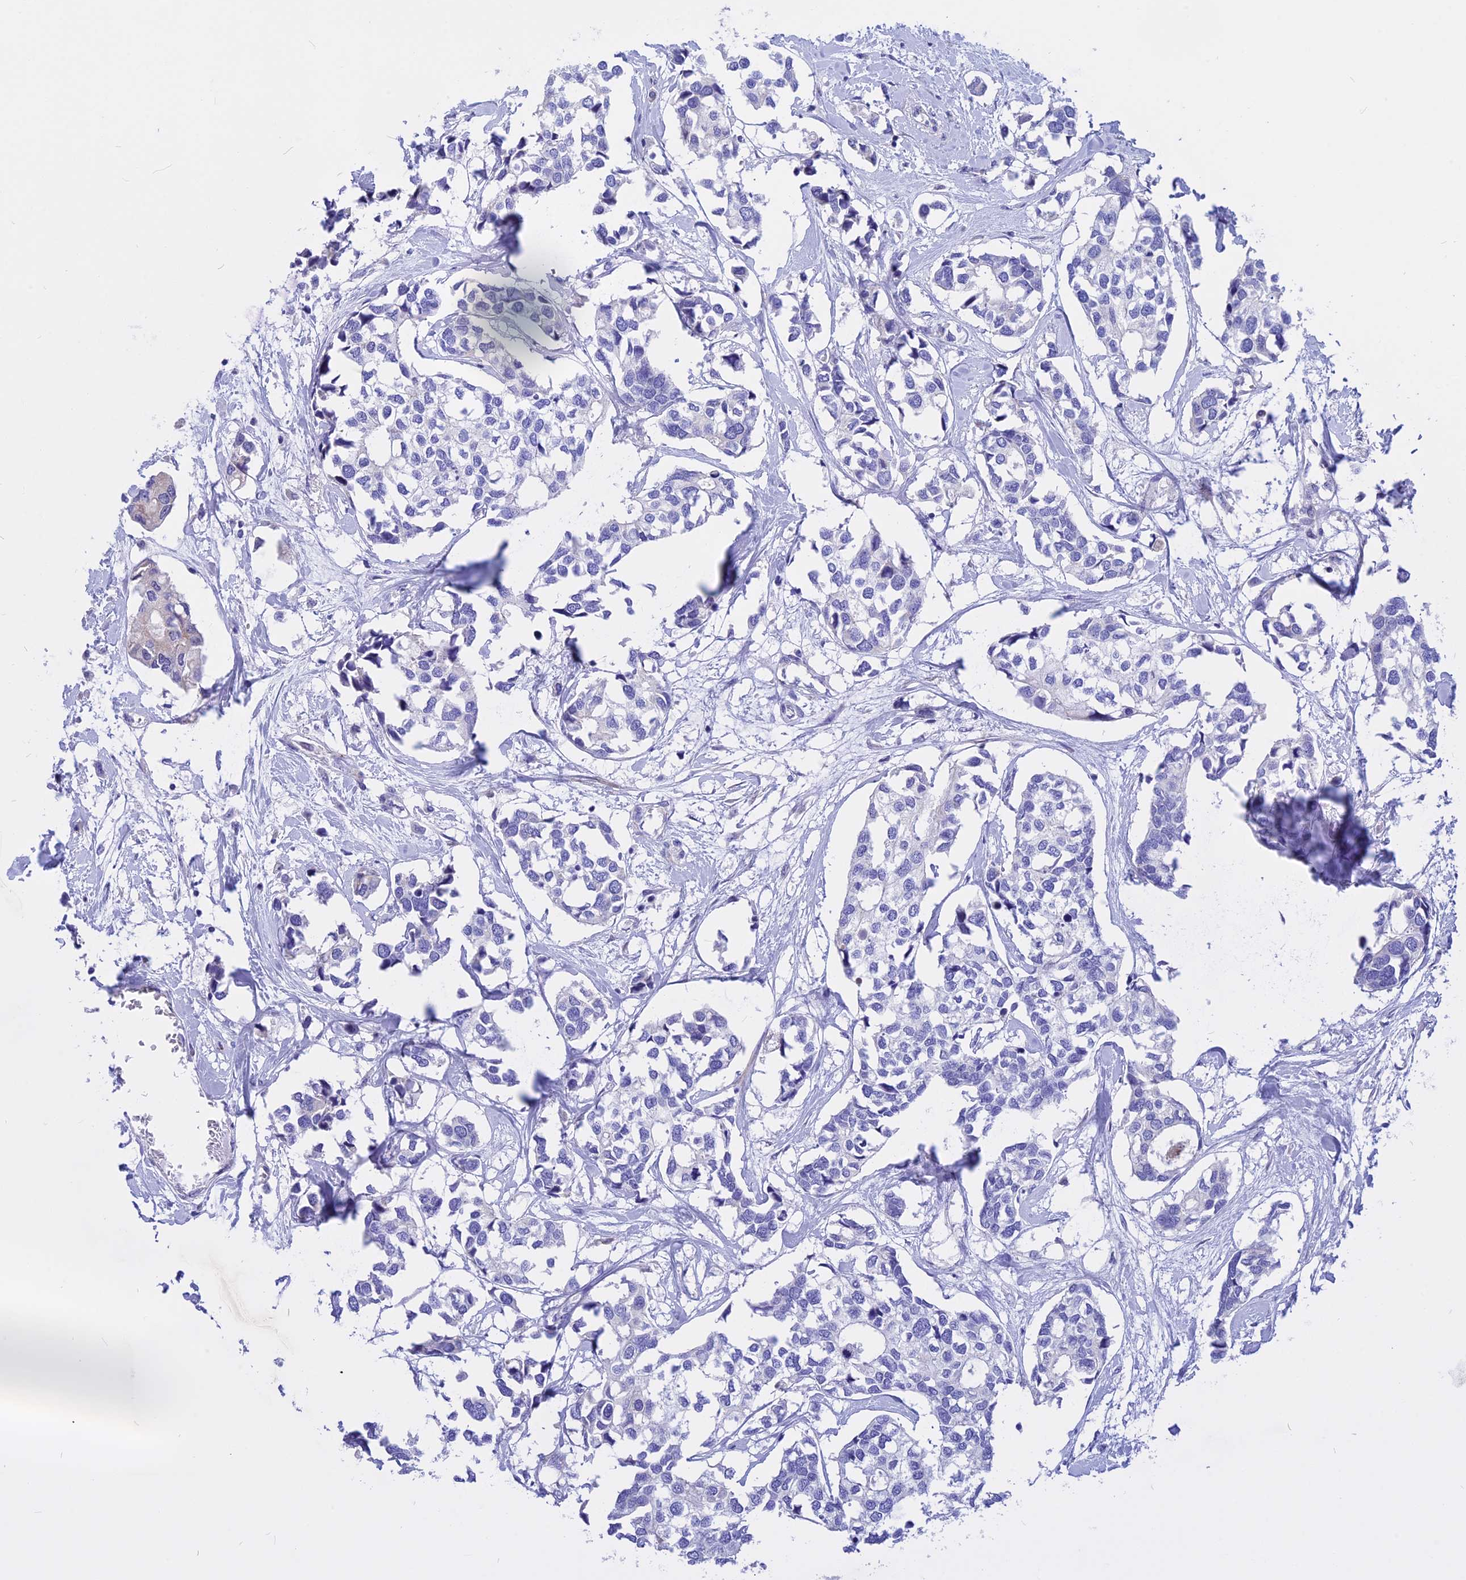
{"staining": {"intensity": "negative", "quantity": "none", "location": "none"}, "tissue": "breast cancer", "cell_type": "Tumor cells", "image_type": "cancer", "snomed": [{"axis": "morphology", "description": "Duct carcinoma"}, {"axis": "topography", "description": "Breast"}], "caption": "IHC of breast intraductal carcinoma exhibits no staining in tumor cells.", "gene": "TMEM138", "patient": {"sex": "female", "age": 83}}